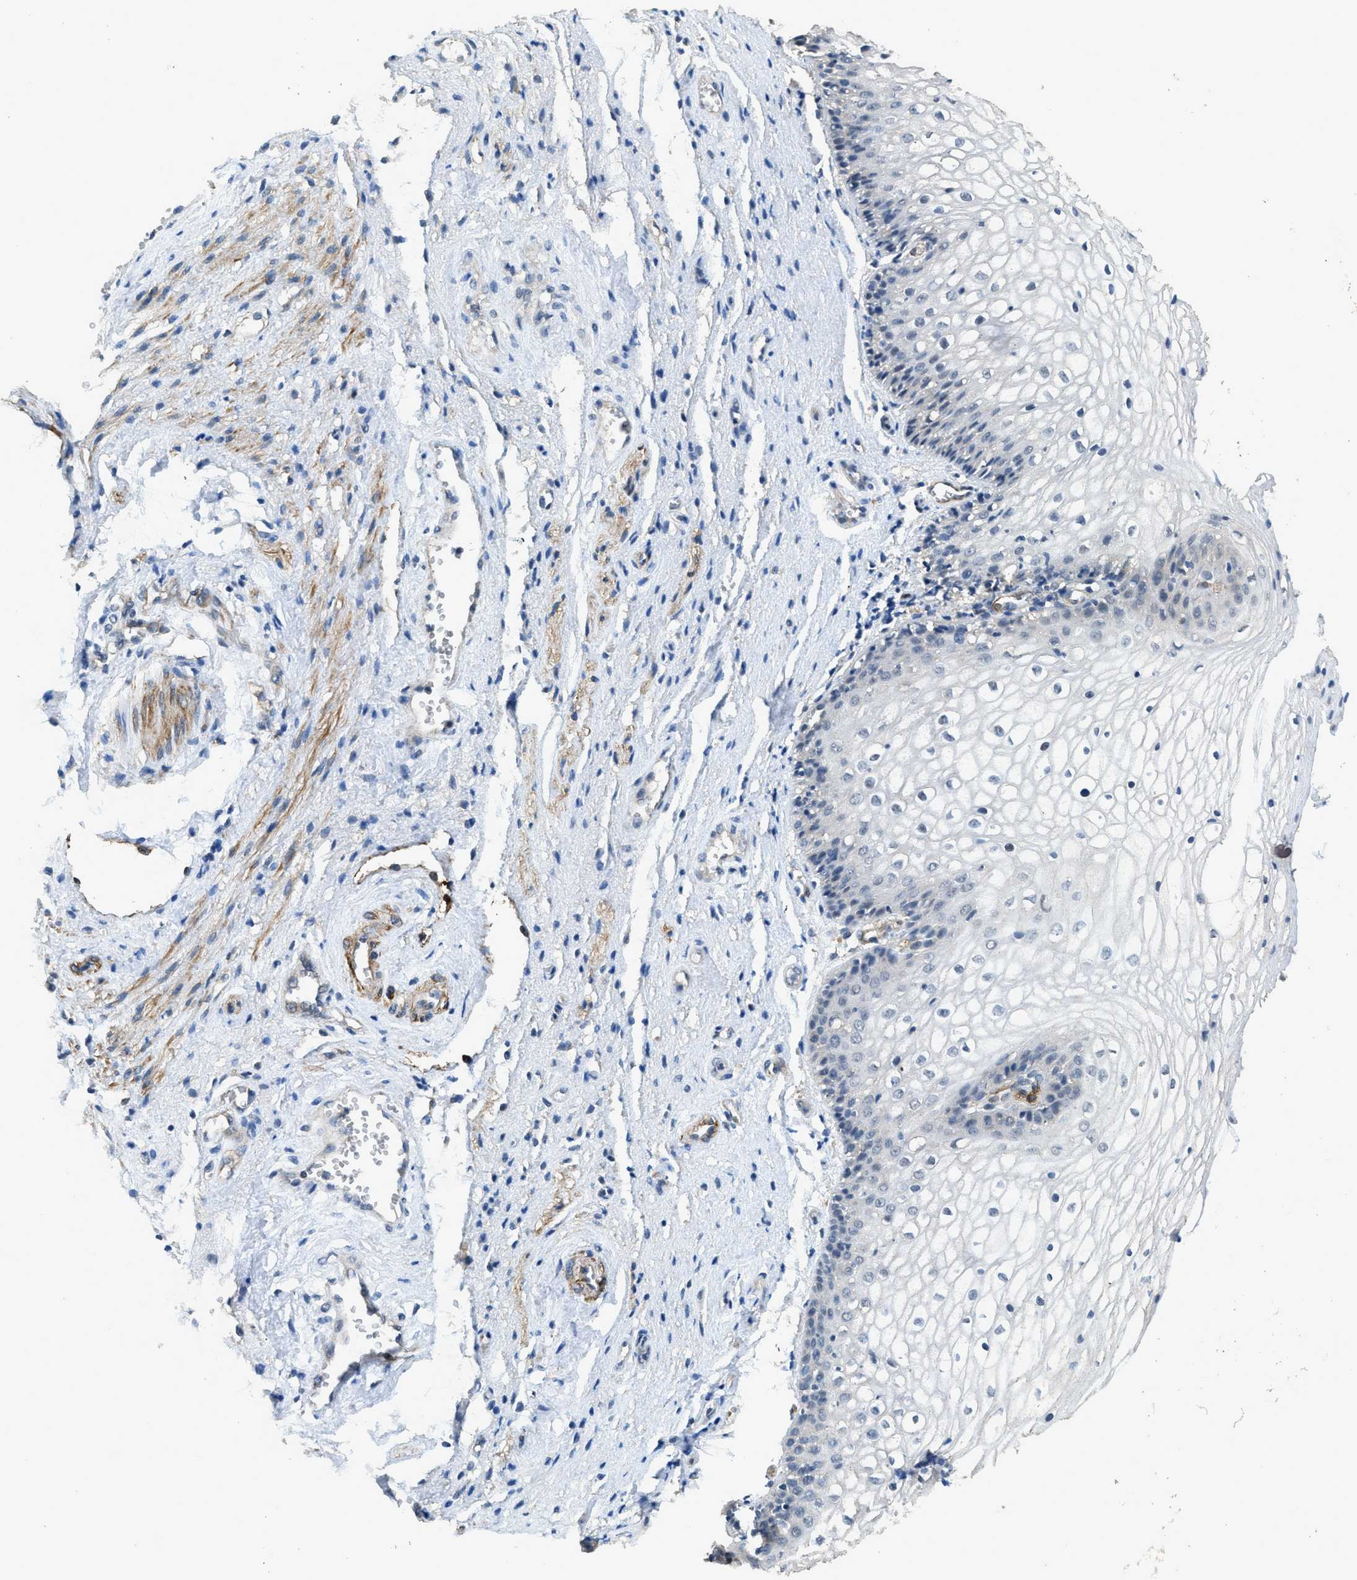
{"staining": {"intensity": "negative", "quantity": "none", "location": "none"}, "tissue": "vagina", "cell_type": "Squamous epithelial cells", "image_type": "normal", "snomed": [{"axis": "morphology", "description": "Normal tissue, NOS"}, {"axis": "topography", "description": "Vagina"}], "caption": "Squamous epithelial cells are negative for brown protein staining in normal vagina. (Brightfield microscopy of DAB (3,3'-diaminobenzidine) immunohistochemistry at high magnification).", "gene": "SYNM", "patient": {"sex": "female", "age": 34}}